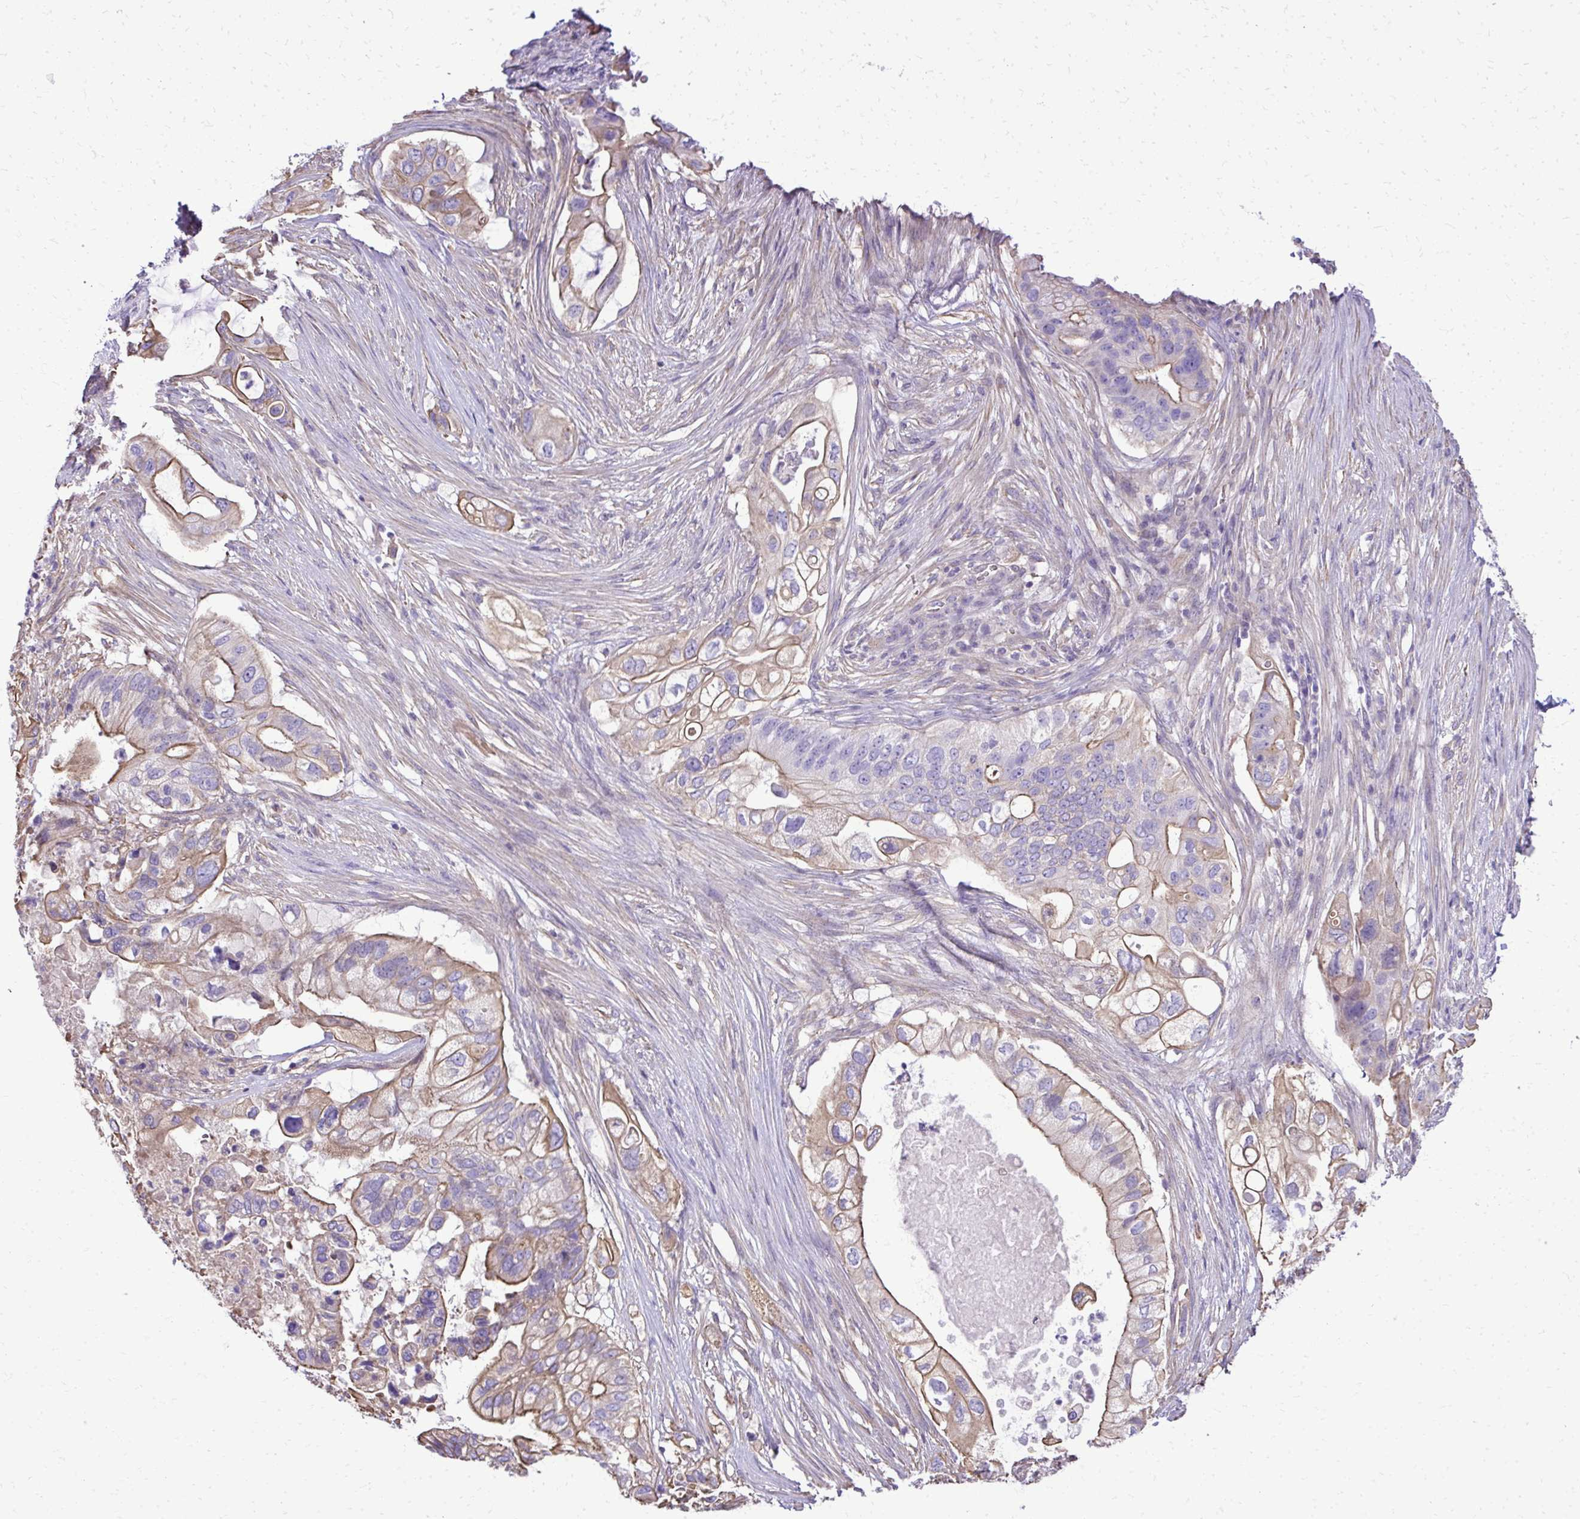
{"staining": {"intensity": "moderate", "quantity": ">75%", "location": "cytoplasmic/membranous"}, "tissue": "pancreatic cancer", "cell_type": "Tumor cells", "image_type": "cancer", "snomed": [{"axis": "morphology", "description": "Adenocarcinoma, NOS"}, {"axis": "topography", "description": "Pancreas"}], "caption": "Protein analysis of pancreatic cancer (adenocarcinoma) tissue shows moderate cytoplasmic/membranous staining in about >75% of tumor cells.", "gene": "RUNDC3B", "patient": {"sex": "female", "age": 72}}